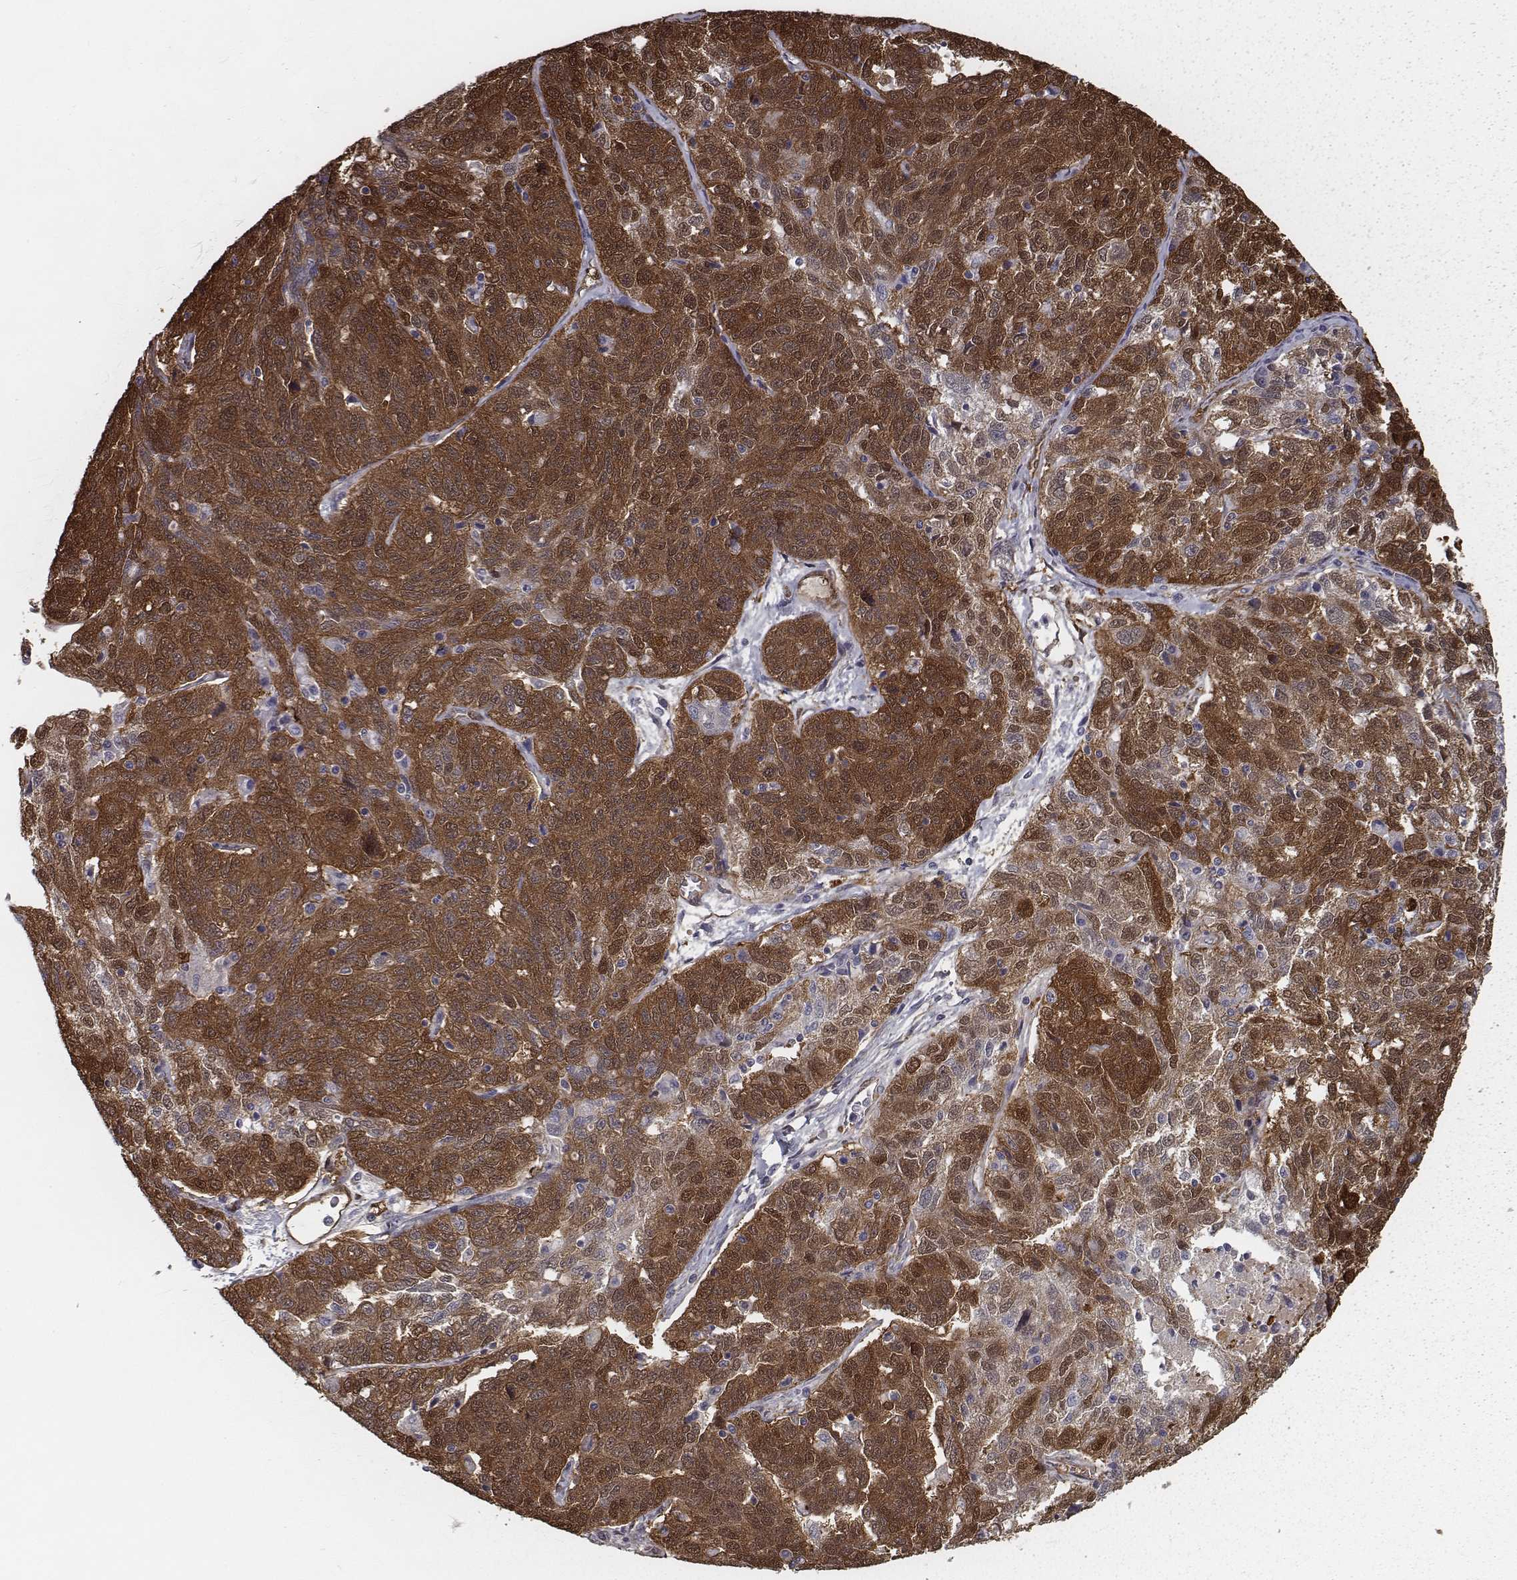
{"staining": {"intensity": "strong", "quantity": ">75%", "location": "cytoplasmic/membranous"}, "tissue": "ovarian cancer", "cell_type": "Tumor cells", "image_type": "cancer", "snomed": [{"axis": "morphology", "description": "Cystadenocarcinoma, serous, NOS"}, {"axis": "topography", "description": "Ovary"}], "caption": "Ovarian cancer (serous cystadenocarcinoma) stained with immunohistochemistry reveals strong cytoplasmic/membranous staining in approximately >75% of tumor cells.", "gene": "ISYNA1", "patient": {"sex": "female", "age": 71}}